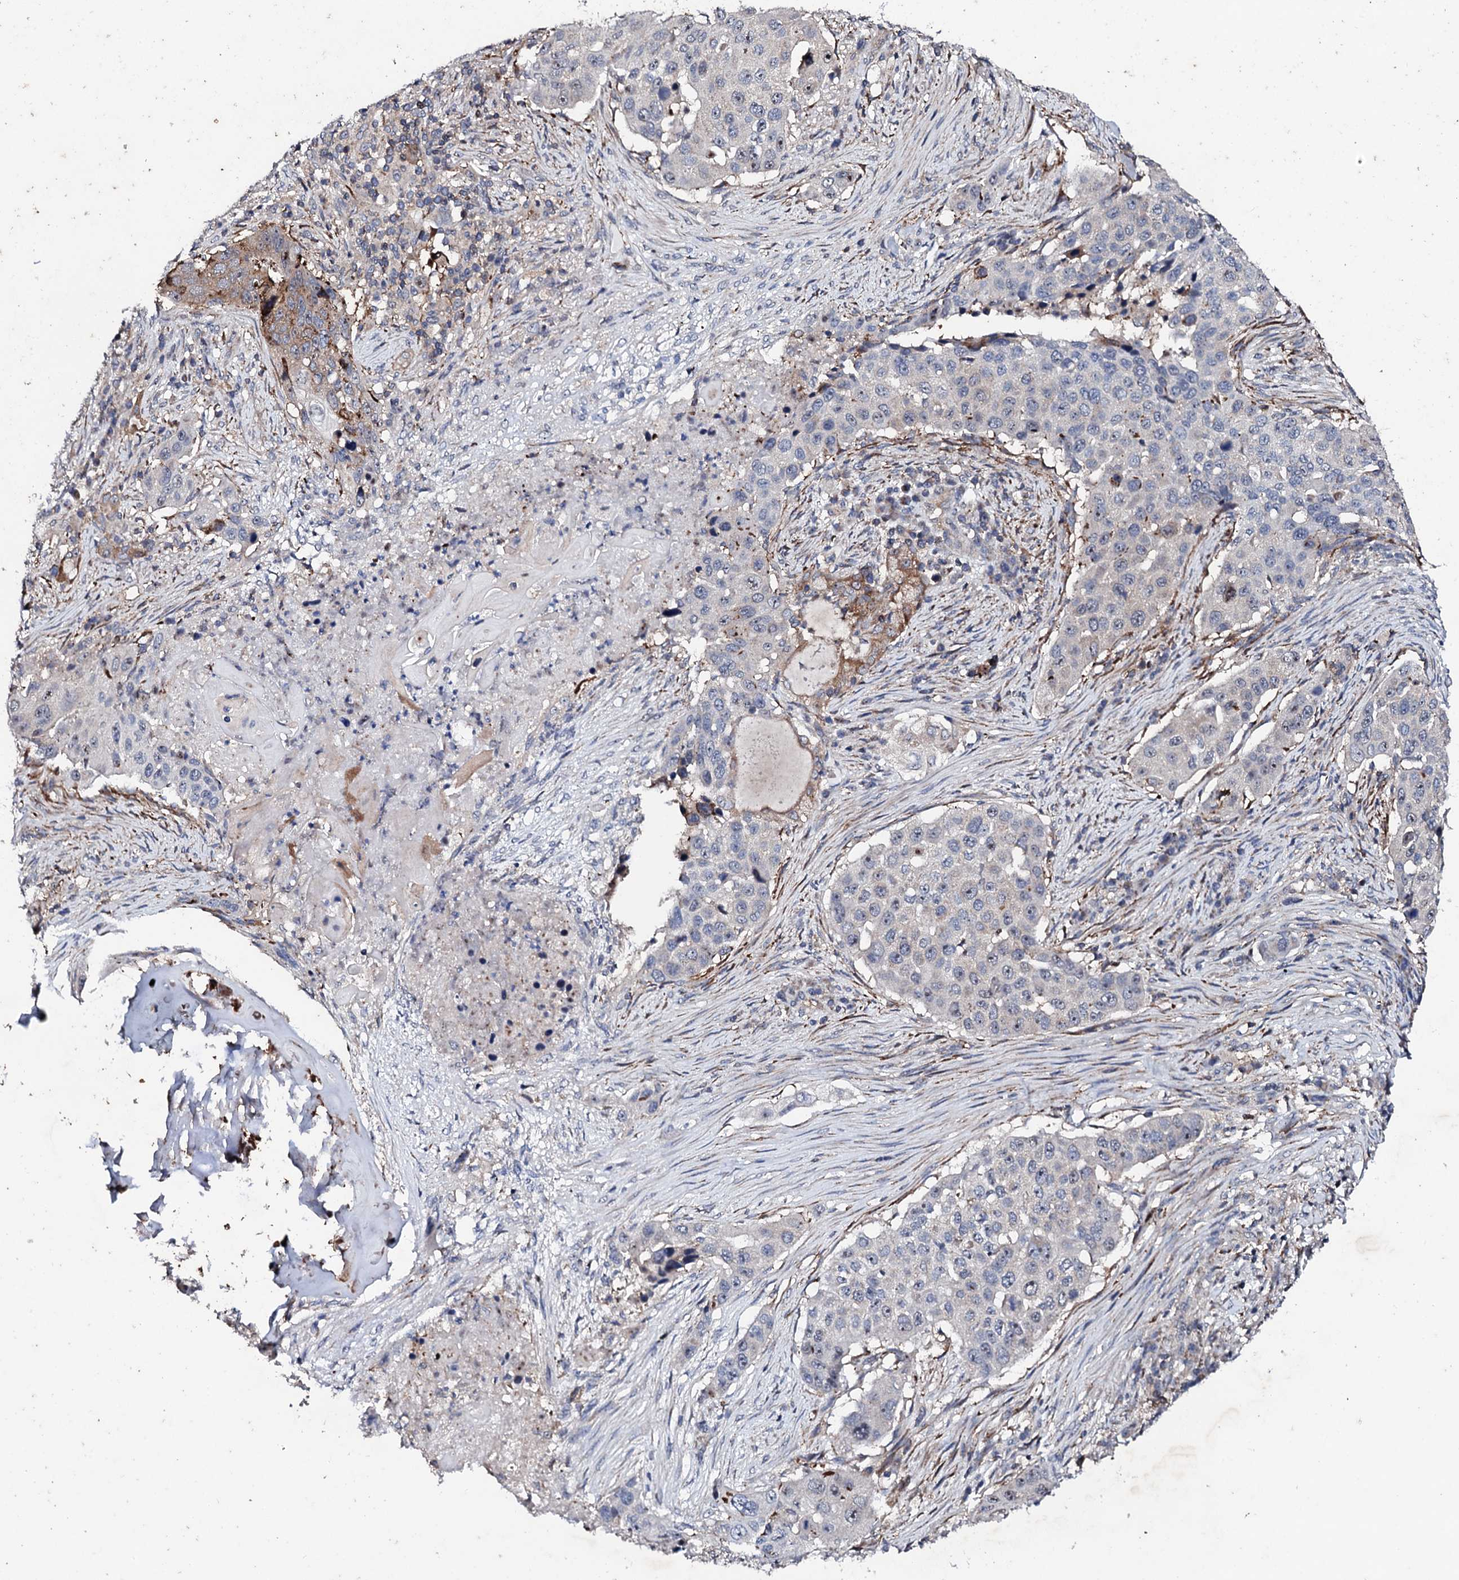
{"staining": {"intensity": "negative", "quantity": "none", "location": "none"}, "tissue": "lung cancer", "cell_type": "Tumor cells", "image_type": "cancer", "snomed": [{"axis": "morphology", "description": "Squamous cell carcinoma, NOS"}, {"axis": "topography", "description": "Lung"}], "caption": "Tumor cells show no significant staining in squamous cell carcinoma (lung).", "gene": "GTPBP4", "patient": {"sex": "female", "age": 63}}